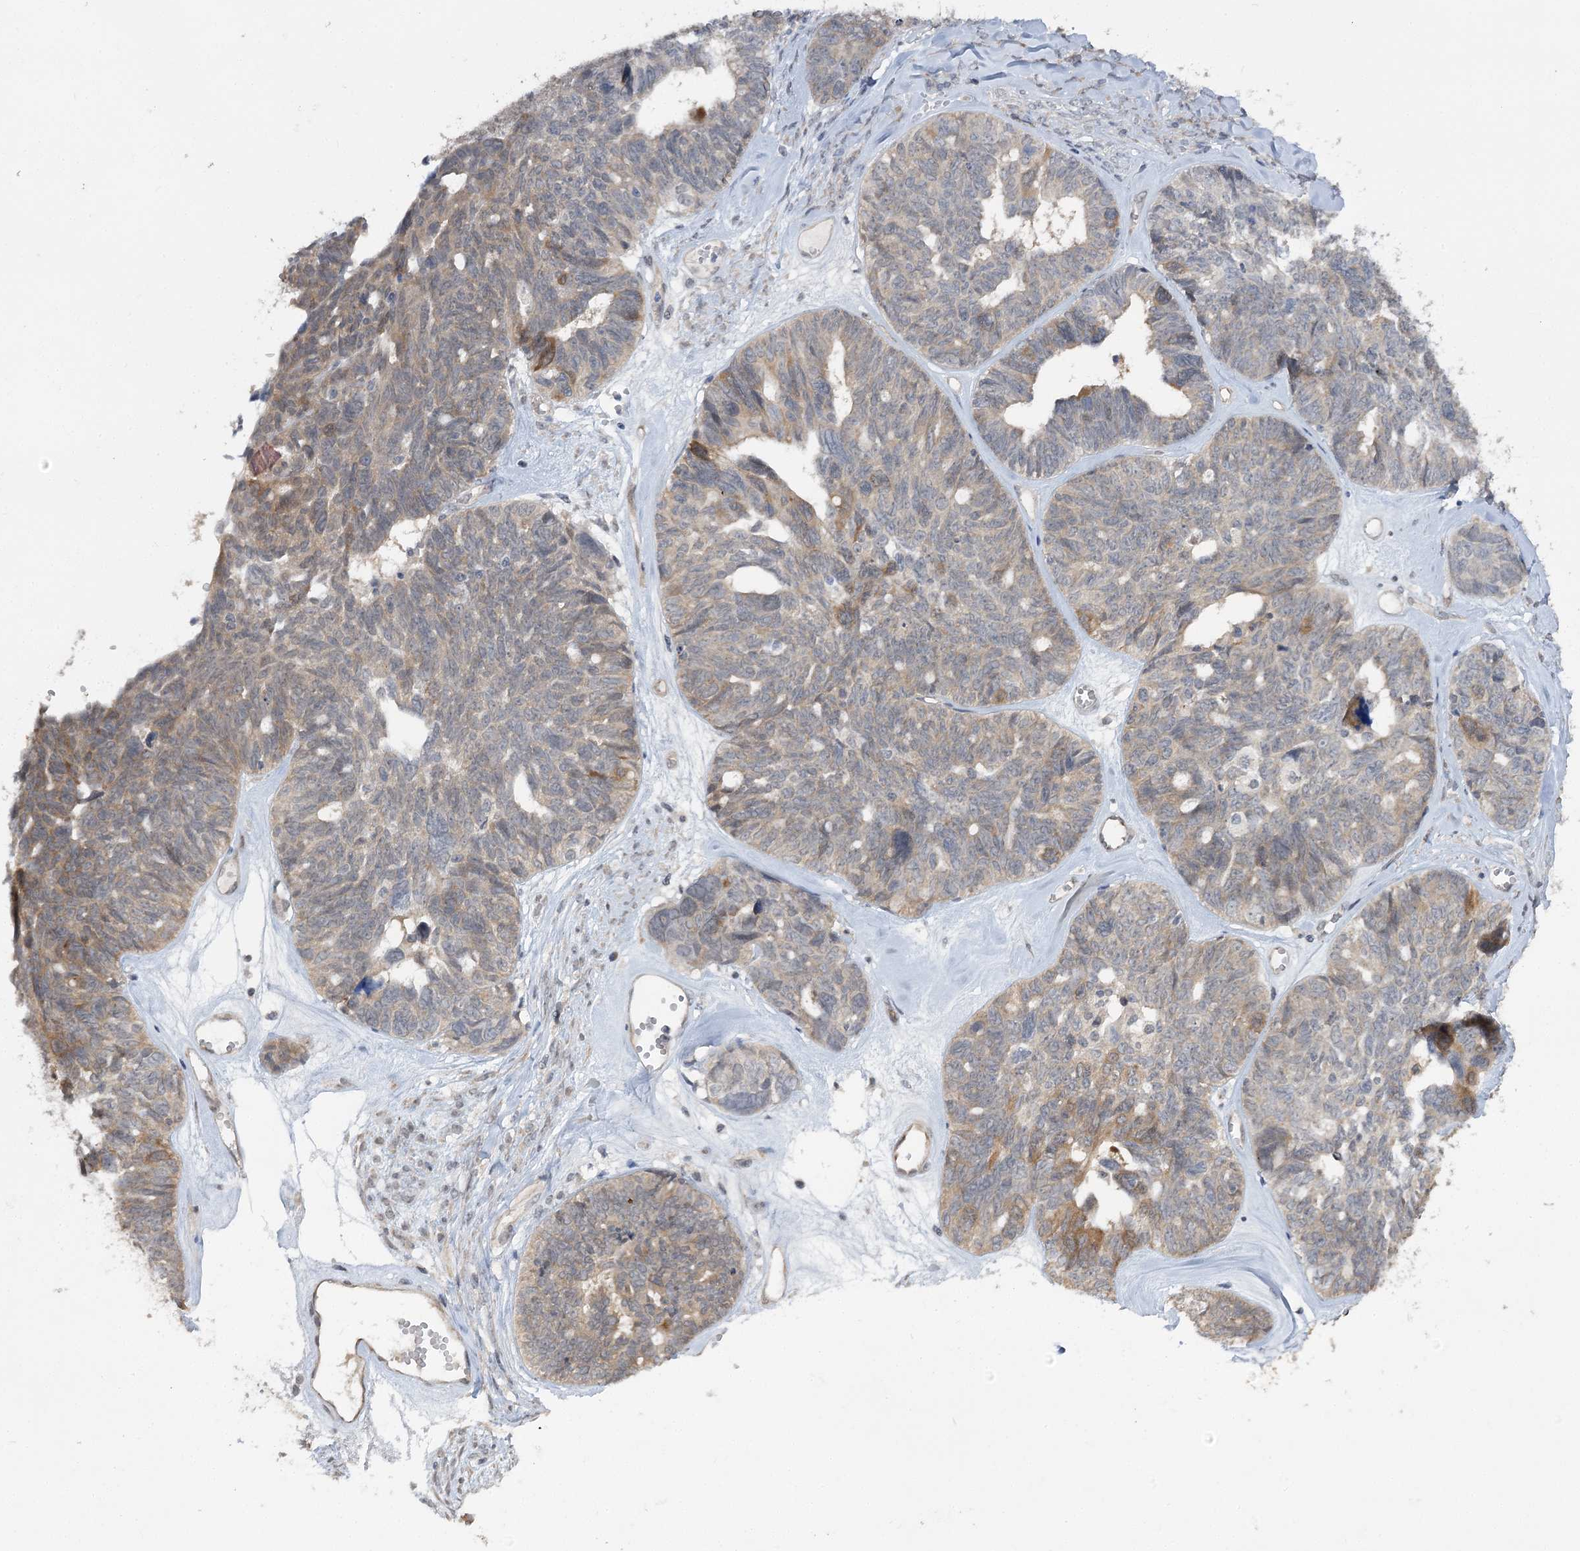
{"staining": {"intensity": "moderate", "quantity": "<25%", "location": "cytoplasmic/membranous"}, "tissue": "ovarian cancer", "cell_type": "Tumor cells", "image_type": "cancer", "snomed": [{"axis": "morphology", "description": "Cystadenocarcinoma, serous, NOS"}, {"axis": "topography", "description": "Ovary"}], "caption": "An image of human ovarian cancer stained for a protein demonstrates moderate cytoplasmic/membranous brown staining in tumor cells. The protein of interest is stained brown, and the nuclei are stained in blue (DAB IHC with brightfield microscopy, high magnification).", "gene": "PHYHIPL", "patient": {"sex": "female", "age": 79}}